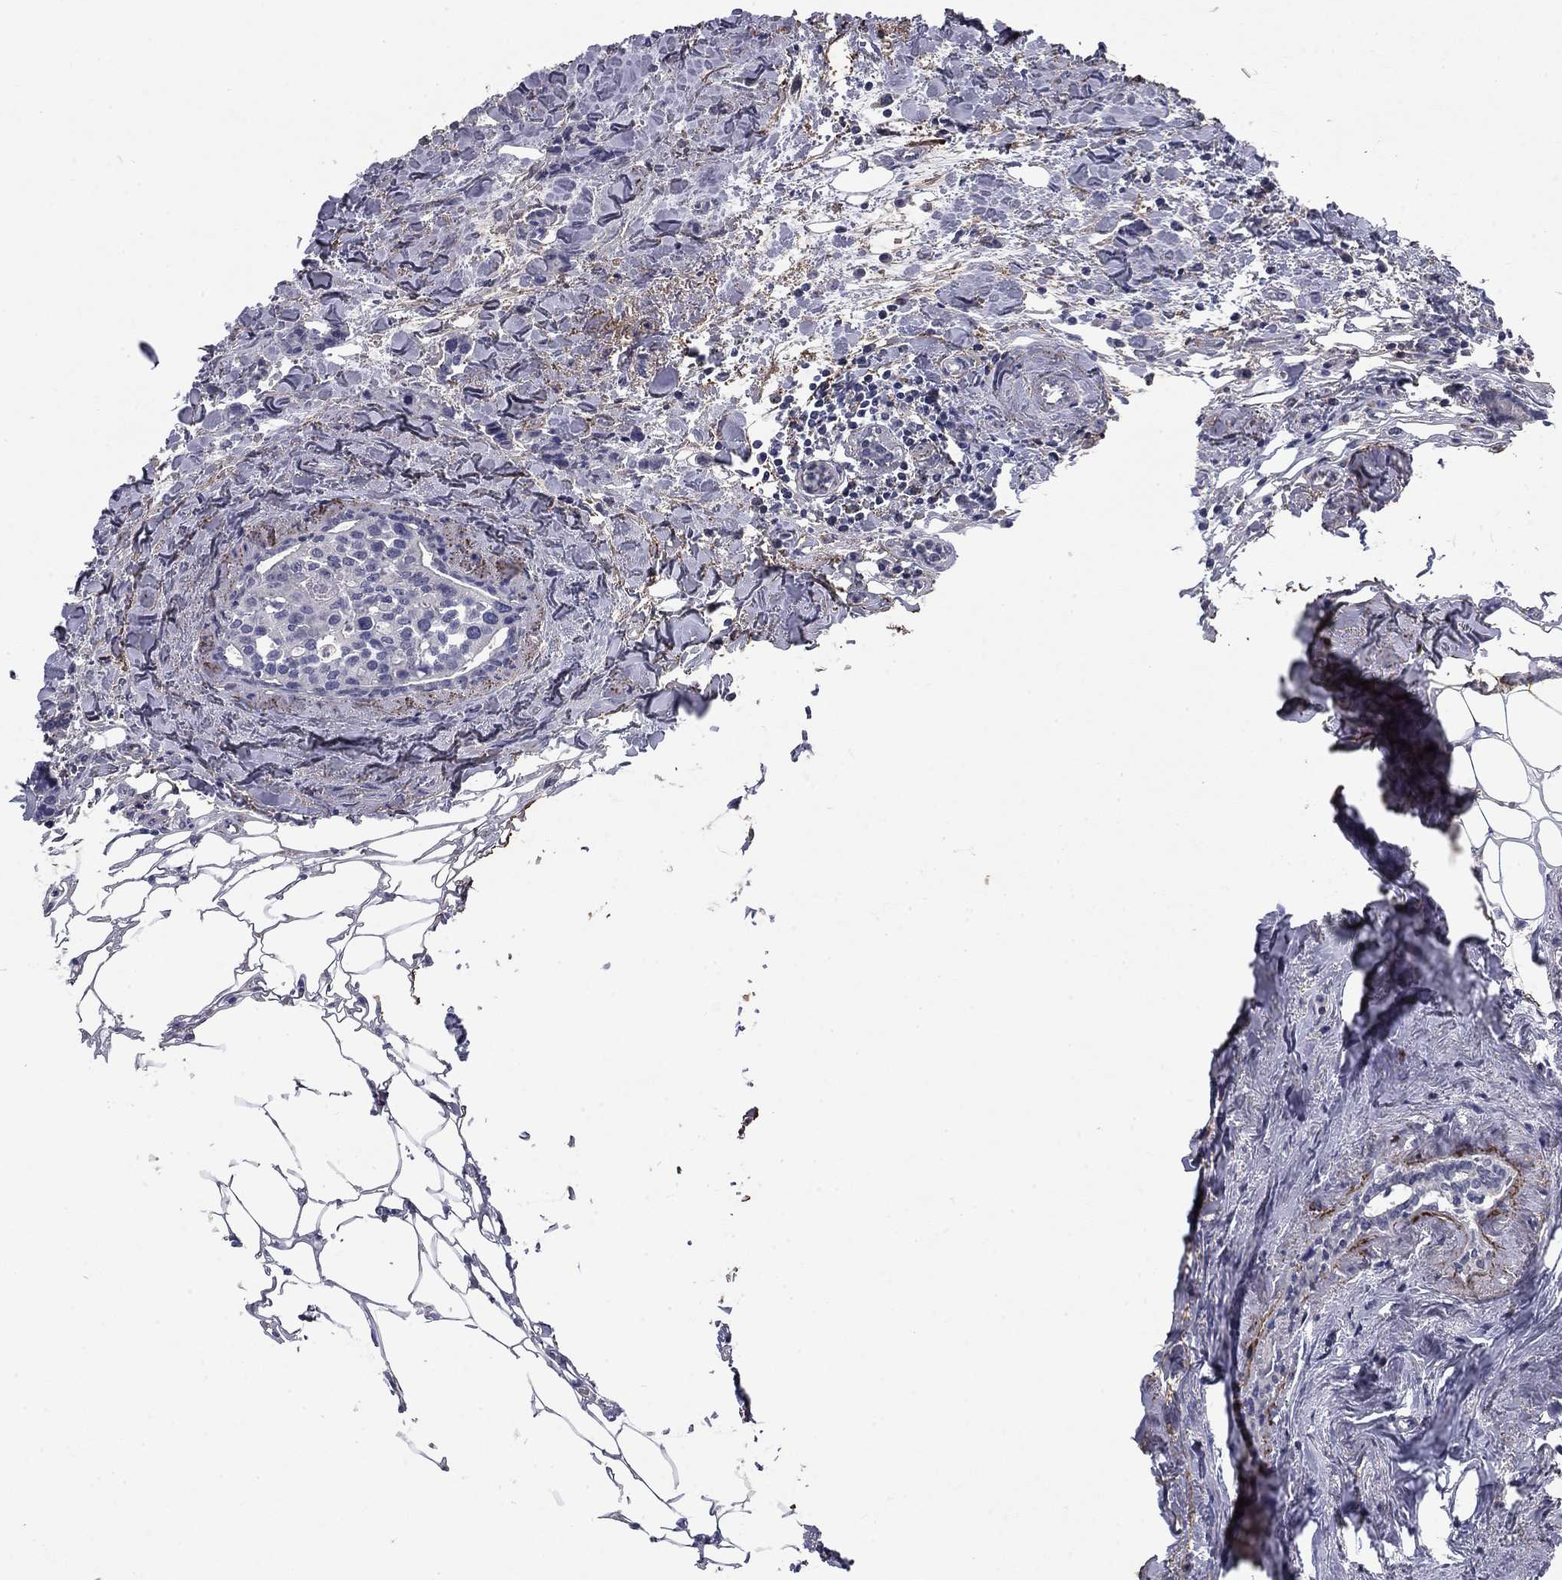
{"staining": {"intensity": "negative", "quantity": "none", "location": "none"}, "tissue": "breast cancer", "cell_type": "Tumor cells", "image_type": "cancer", "snomed": [{"axis": "morphology", "description": "Duct carcinoma"}, {"axis": "topography", "description": "Breast"}], "caption": "Immunohistochemistry (IHC) micrograph of invasive ductal carcinoma (breast) stained for a protein (brown), which exhibits no positivity in tumor cells.", "gene": "REXO5", "patient": {"sex": "female", "age": 83}}